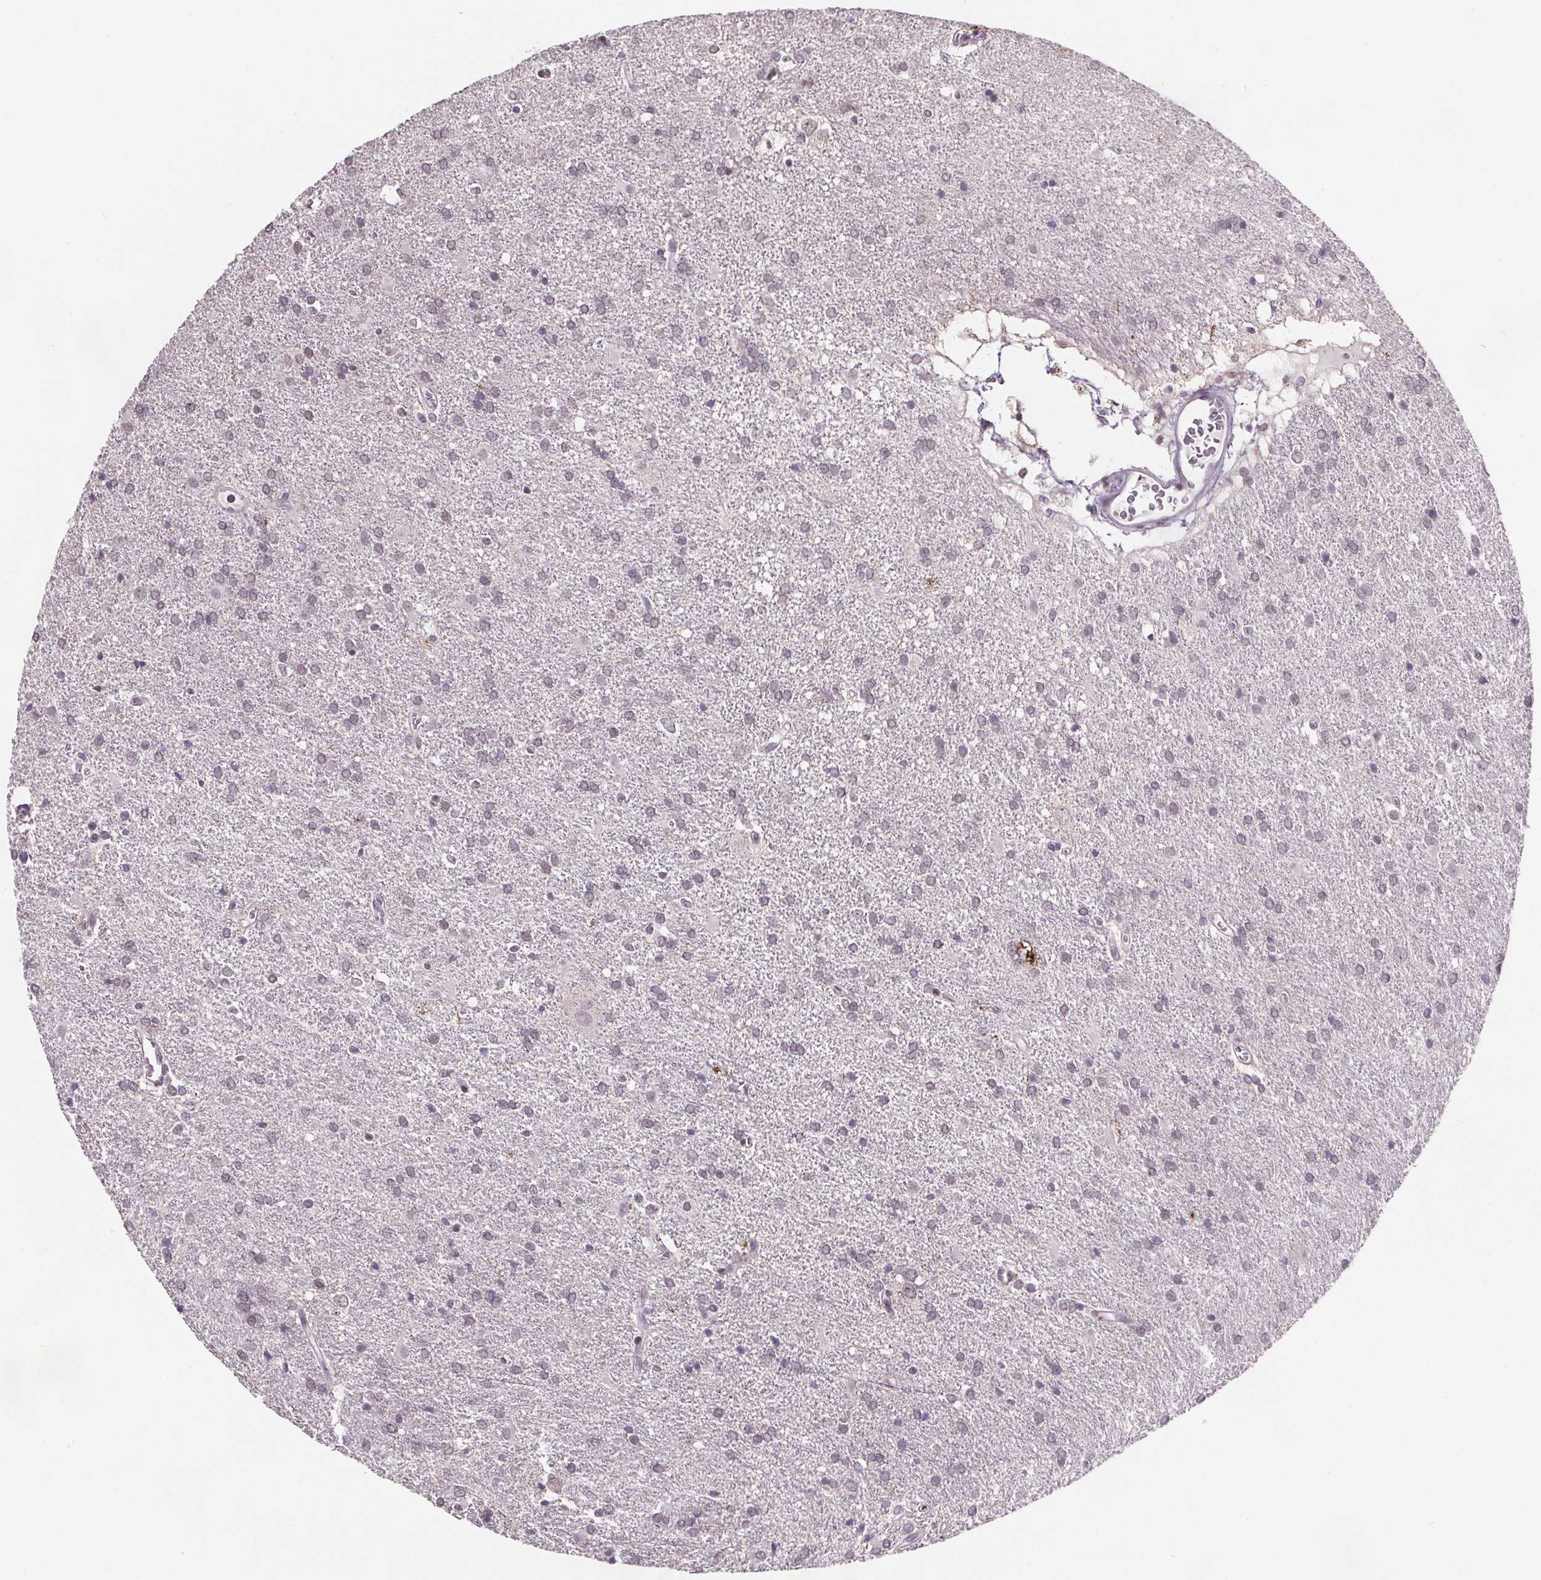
{"staining": {"intensity": "negative", "quantity": "none", "location": "none"}, "tissue": "glioma", "cell_type": "Tumor cells", "image_type": "cancer", "snomed": [{"axis": "morphology", "description": "Glioma, malignant, Low grade"}, {"axis": "topography", "description": "Brain"}], "caption": "Immunohistochemistry of malignant glioma (low-grade) demonstrates no staining in tumor cells. Nuclei are stained in blue.", "gene": "NKX6-1", "patient": {"sex": "male", "age": 66}}